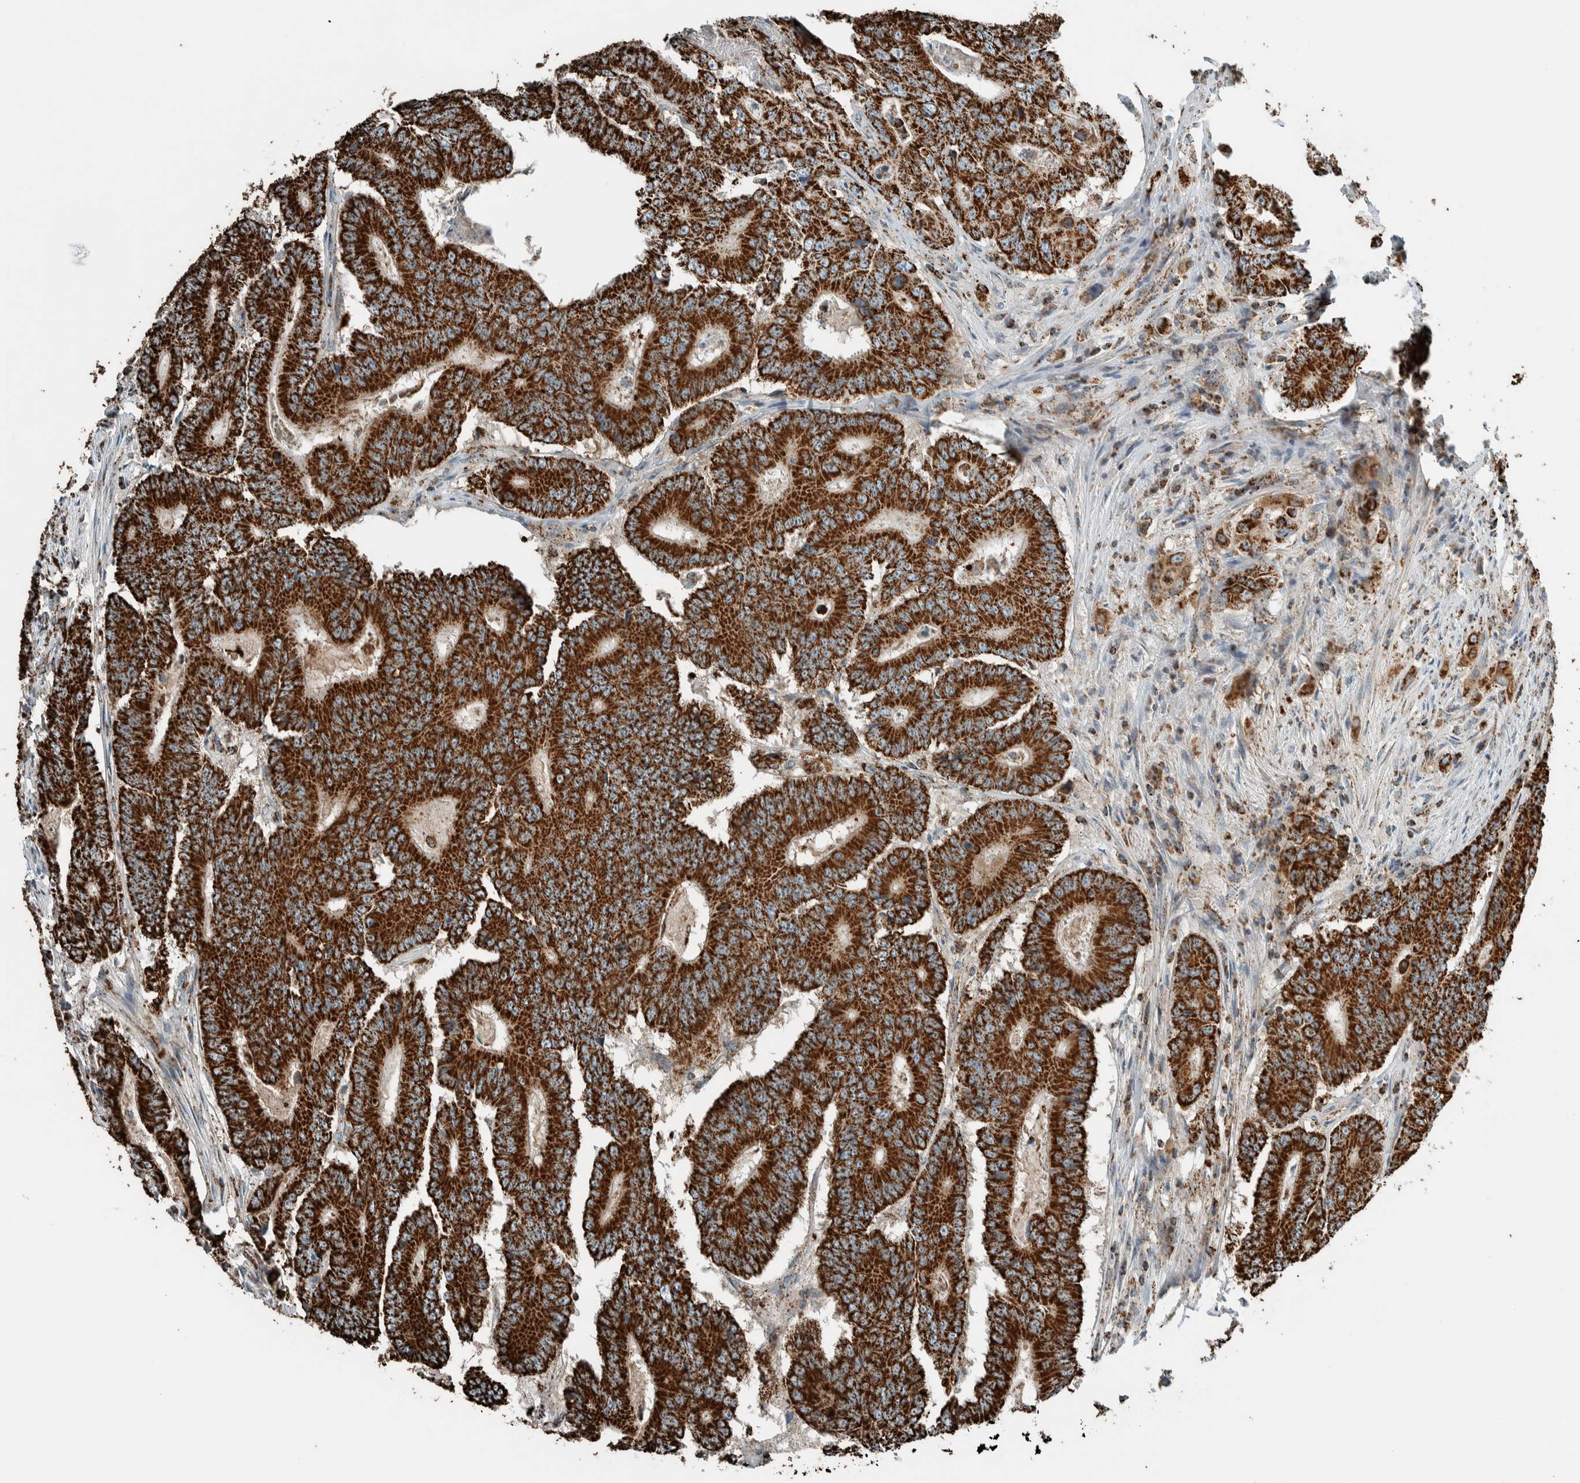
{"staining": {"intensity": "strong", "quantity": ">75%", "location": "cytoplasmic/membranous"}, "tissue": "colorectal cancer", "cell_type": "Tumor cells", "image_type": "cancer", "snomed": [{"axis": "morphology", "description": "Adenocarcinoma, NOS"}, {"axis": "topography", "description": "Colon"}], "caption": "Immunohistochemical staining of colorectal adenocarcinoma shows high levels of strong cytoplasmic/membranous protein staining in approximately >75% of tumor cells.", "gene": "ZNF454", "patient": {"sex": "male", "age": 83}}